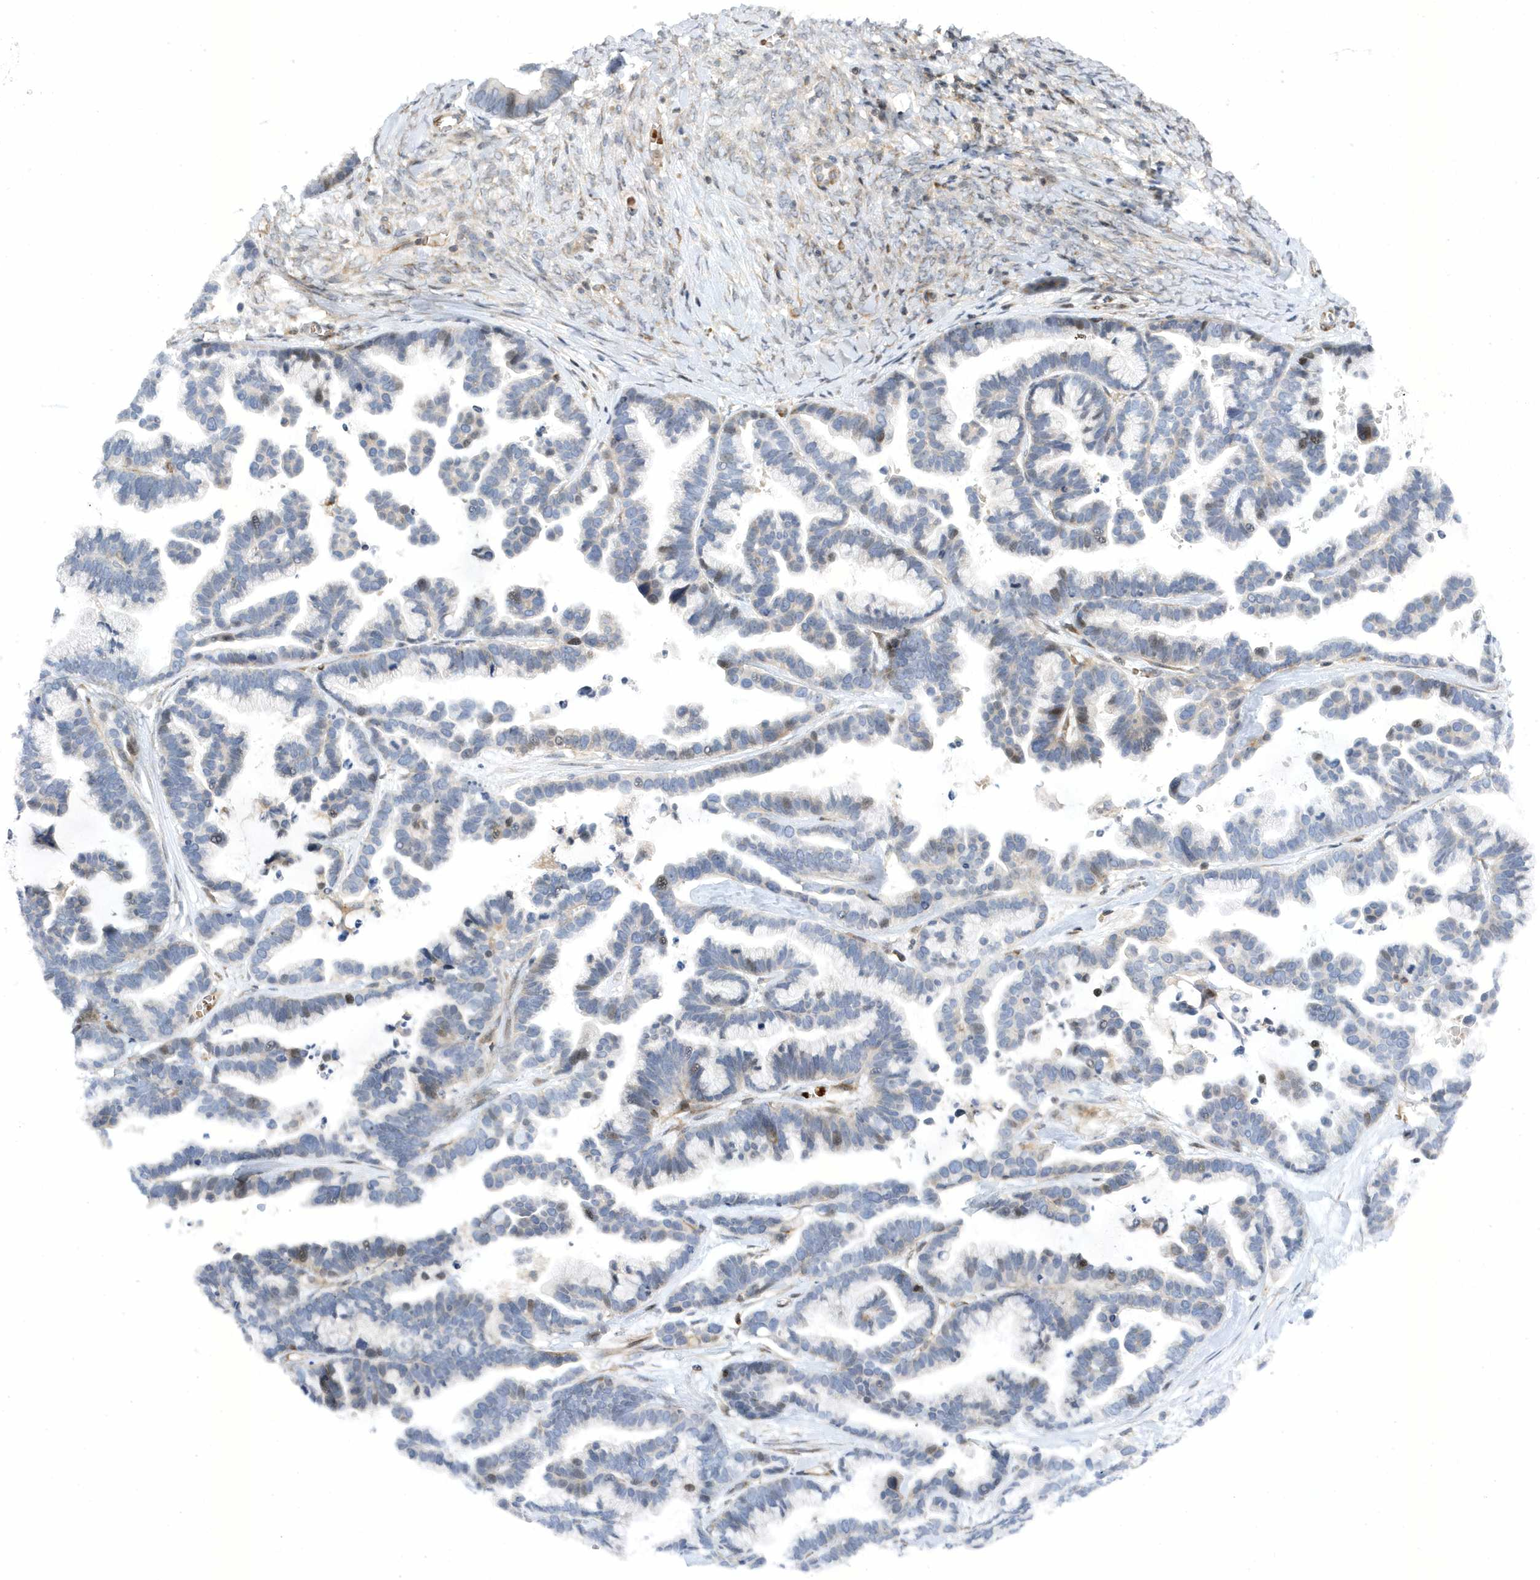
{"staining": {"intensity": "negative", "quantity": "none", "location": "none"}, "tissue": "ovarian cancer", "cell_type": "Tumor cells", "image_type": "cancer", "snomed": [{"axis": "morphology", "description": "Cystadenocarcinoma, serous, NOS"}, {"axis": "topography", "description": "Ovary"}], "caption": "This is a image of IHC staining of ovarian serous cystadenocarcinoma, which shows no expression in tumor cells. Brightfield microscopy of immunohistochemistry (IHC) stained with DAB (3,3'-diaminobenzidine) (brown) and hematoxylin (blue), captured at high magnification.", "gene": "MAP7D3", "patient": {"sex": "female", "age": 56}}